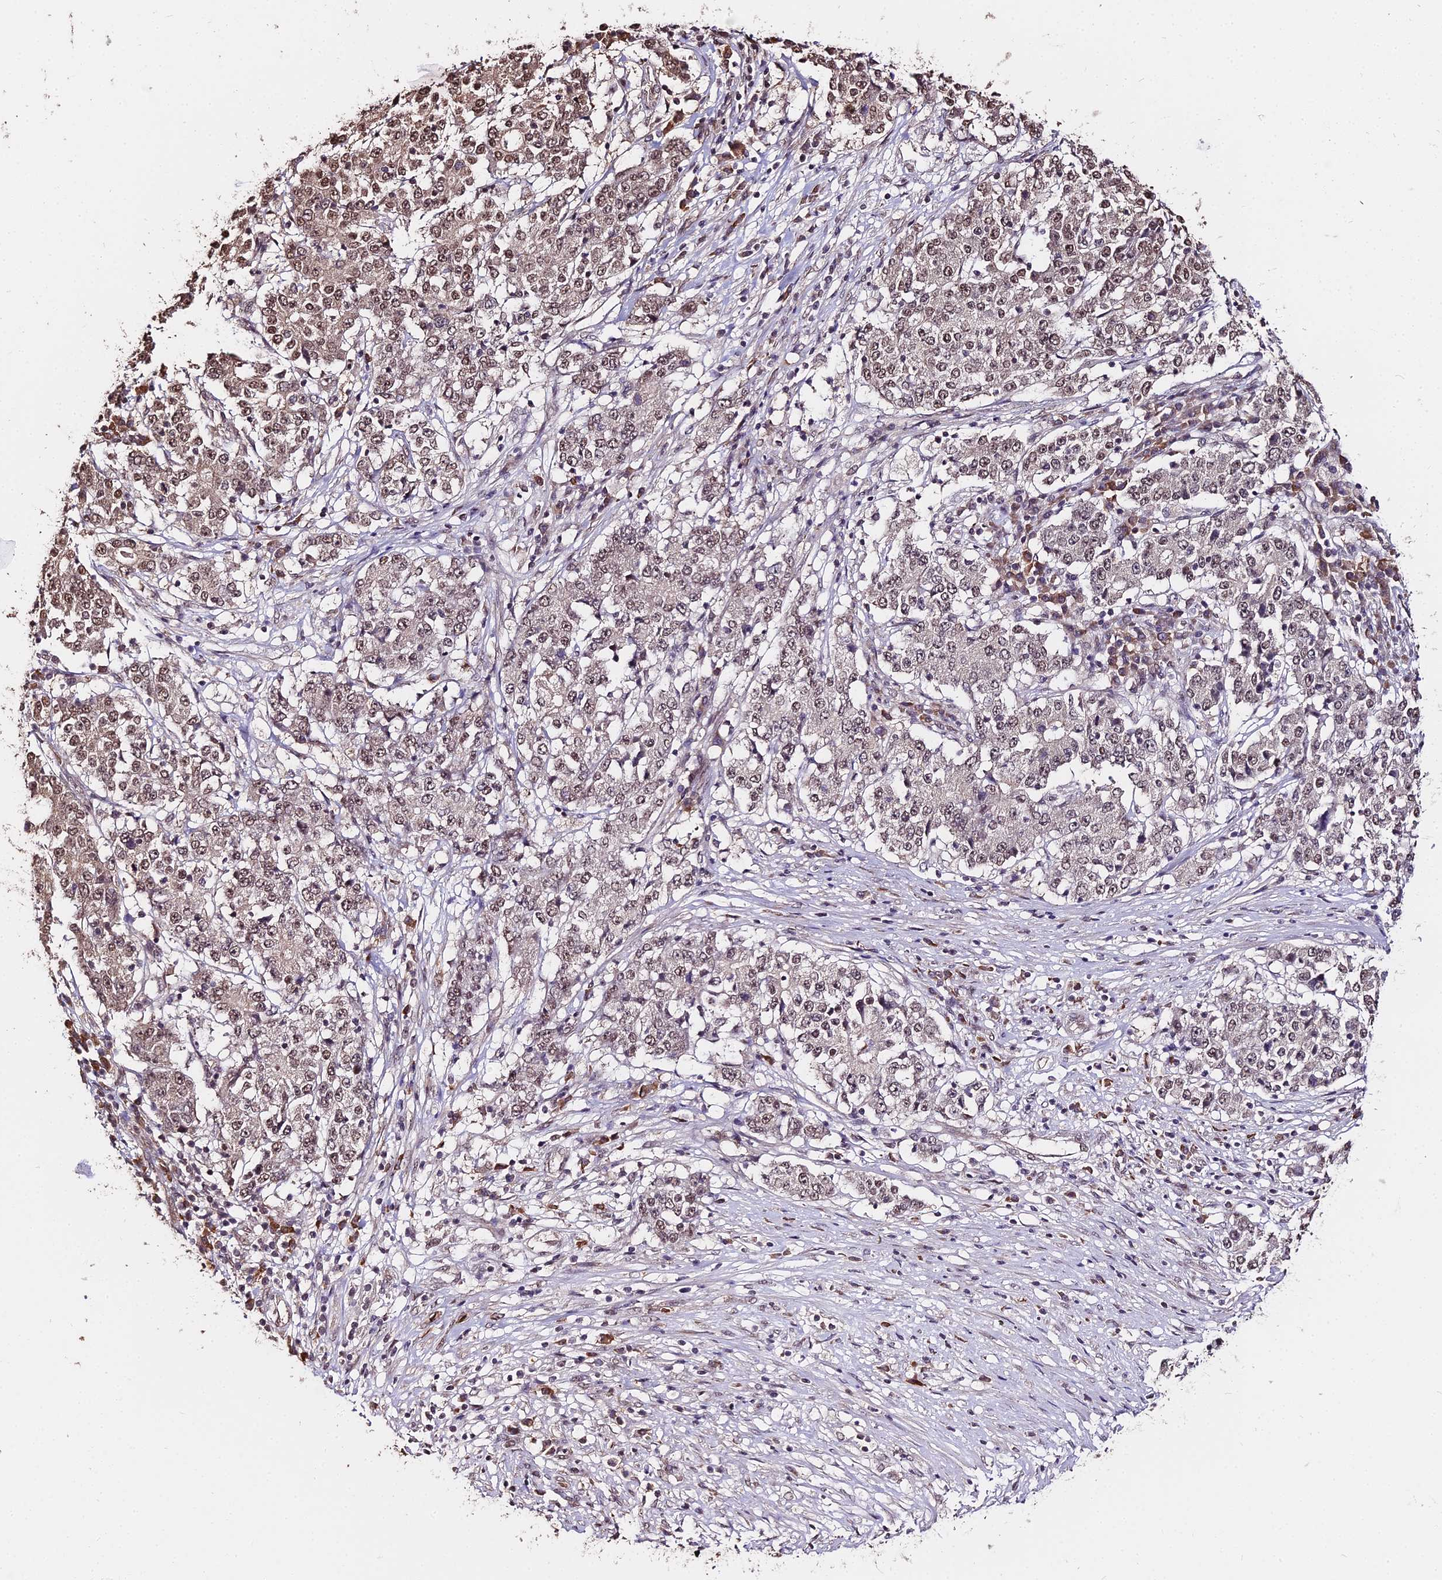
{"staining": {"intensity": "moderate", "quantity": ">75%", "location": "cytoplasmic/membranous,nuclear"}, "tissue": "stomach cancer", "cell_type": "Tumor cells", "image_type": "cancer", "snomed": [{"axis": "morphology", "description": "Adenocarcinoma, NOS"}, {"axis": "topography", "description": "Stomach"}], "caption": "IHC photomicrograph of human adenocarcinoma (stomach) stained for a protein (brown), which displays medium levels of moderate cytoplasmic/membranous and nuclear staining in about >75% of tumor cells.", "gene": "ZDBF2", "patient": {"sex": "male", "age": 59}}